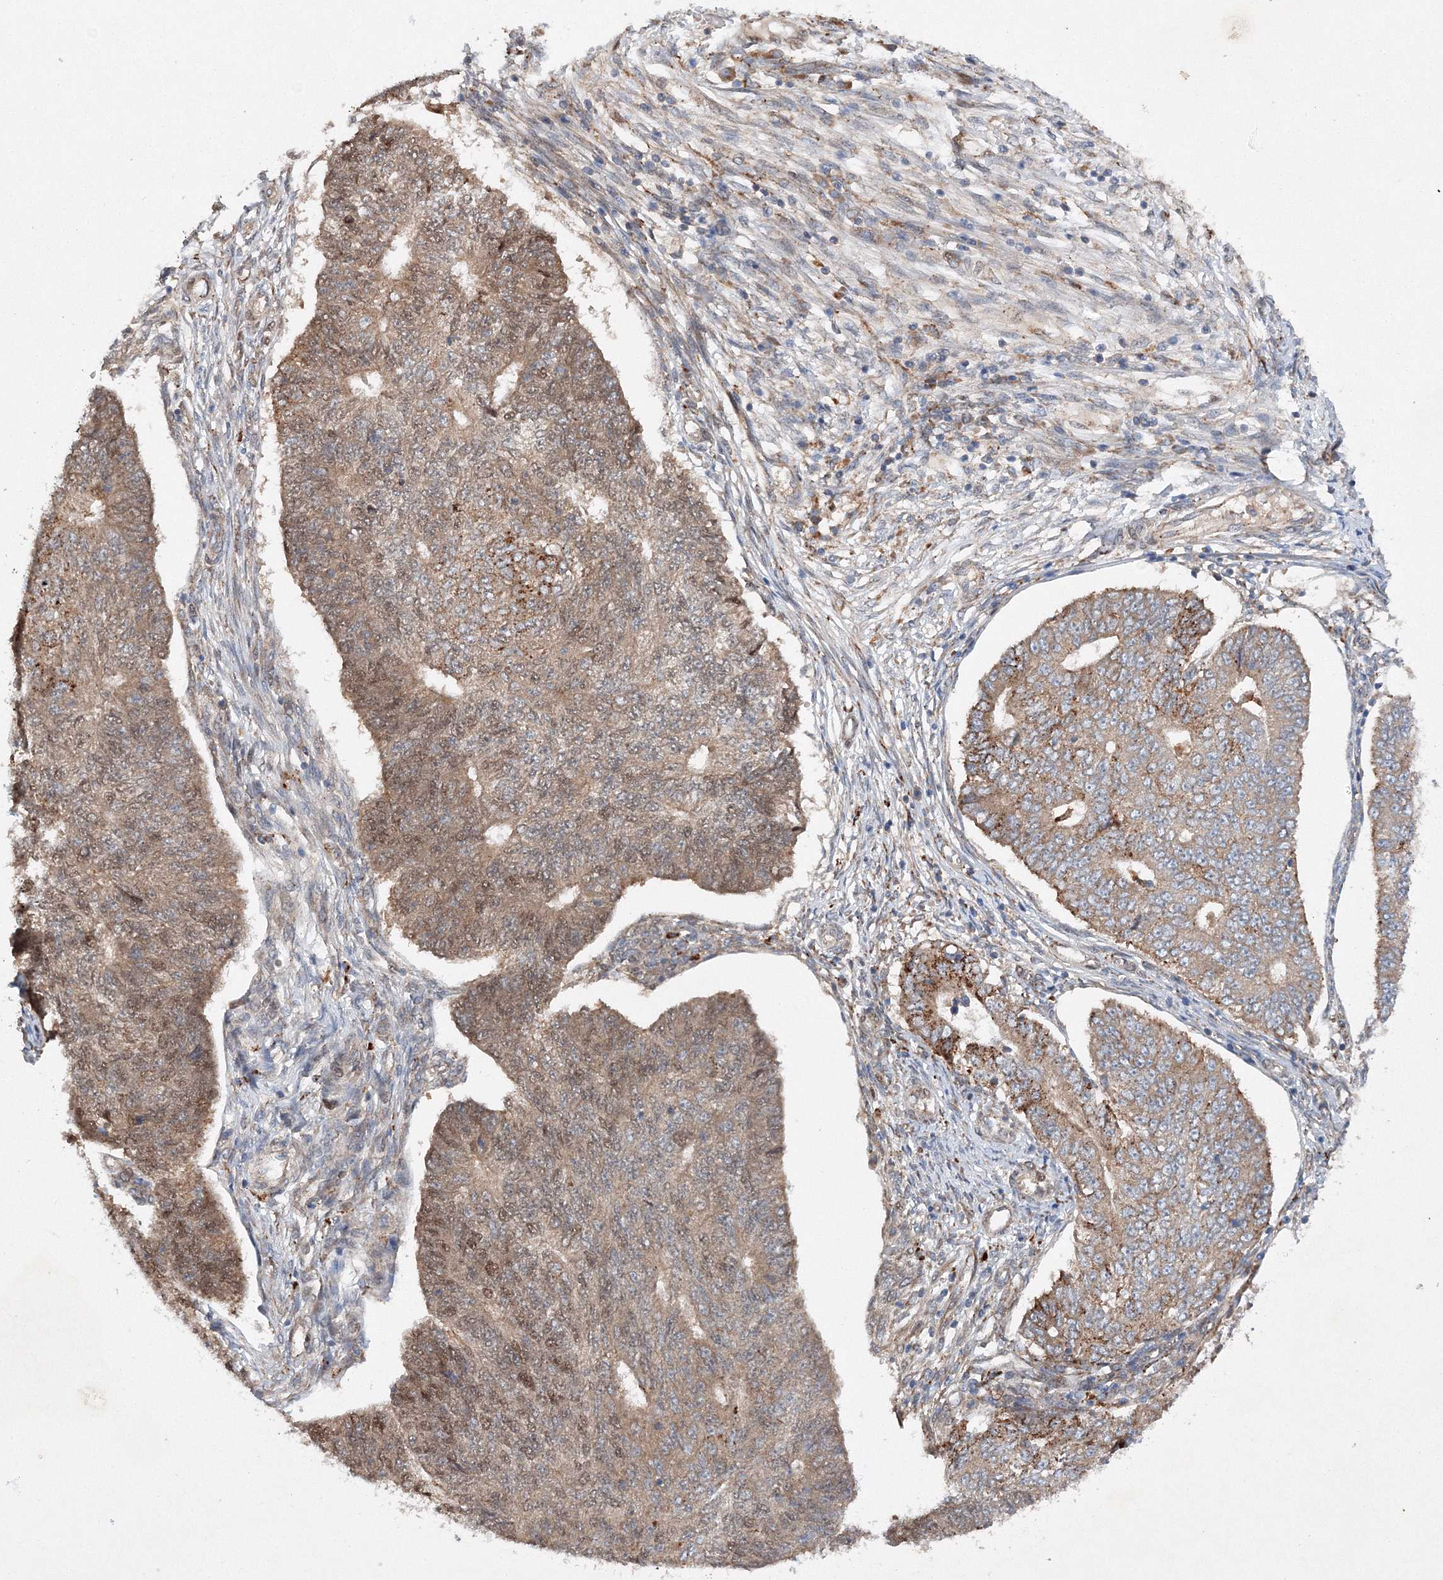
{"staining": {"intensity": "moderate", "quantity": ">75%", "location": "cytoplasmic/membranous,nuclear"}, "tissue": "endometrial cancer", "cell_type": "Tumor cells", "image_type": "cancer", "snomed": [{"axis": "morphology", "description": "Adenocarcinoma, NOS"}, {"axis": "topography", "description": "Endometrium"}], "caption": "This is an image of IHC staining of endometrial cancer (adenocarcinoma), which shows moderate staining in the cytoplasmic/membranous and nuclear of tumor cells.", "gene": "SLC36A1", "patient": {"sex": "female", "age": 32}}